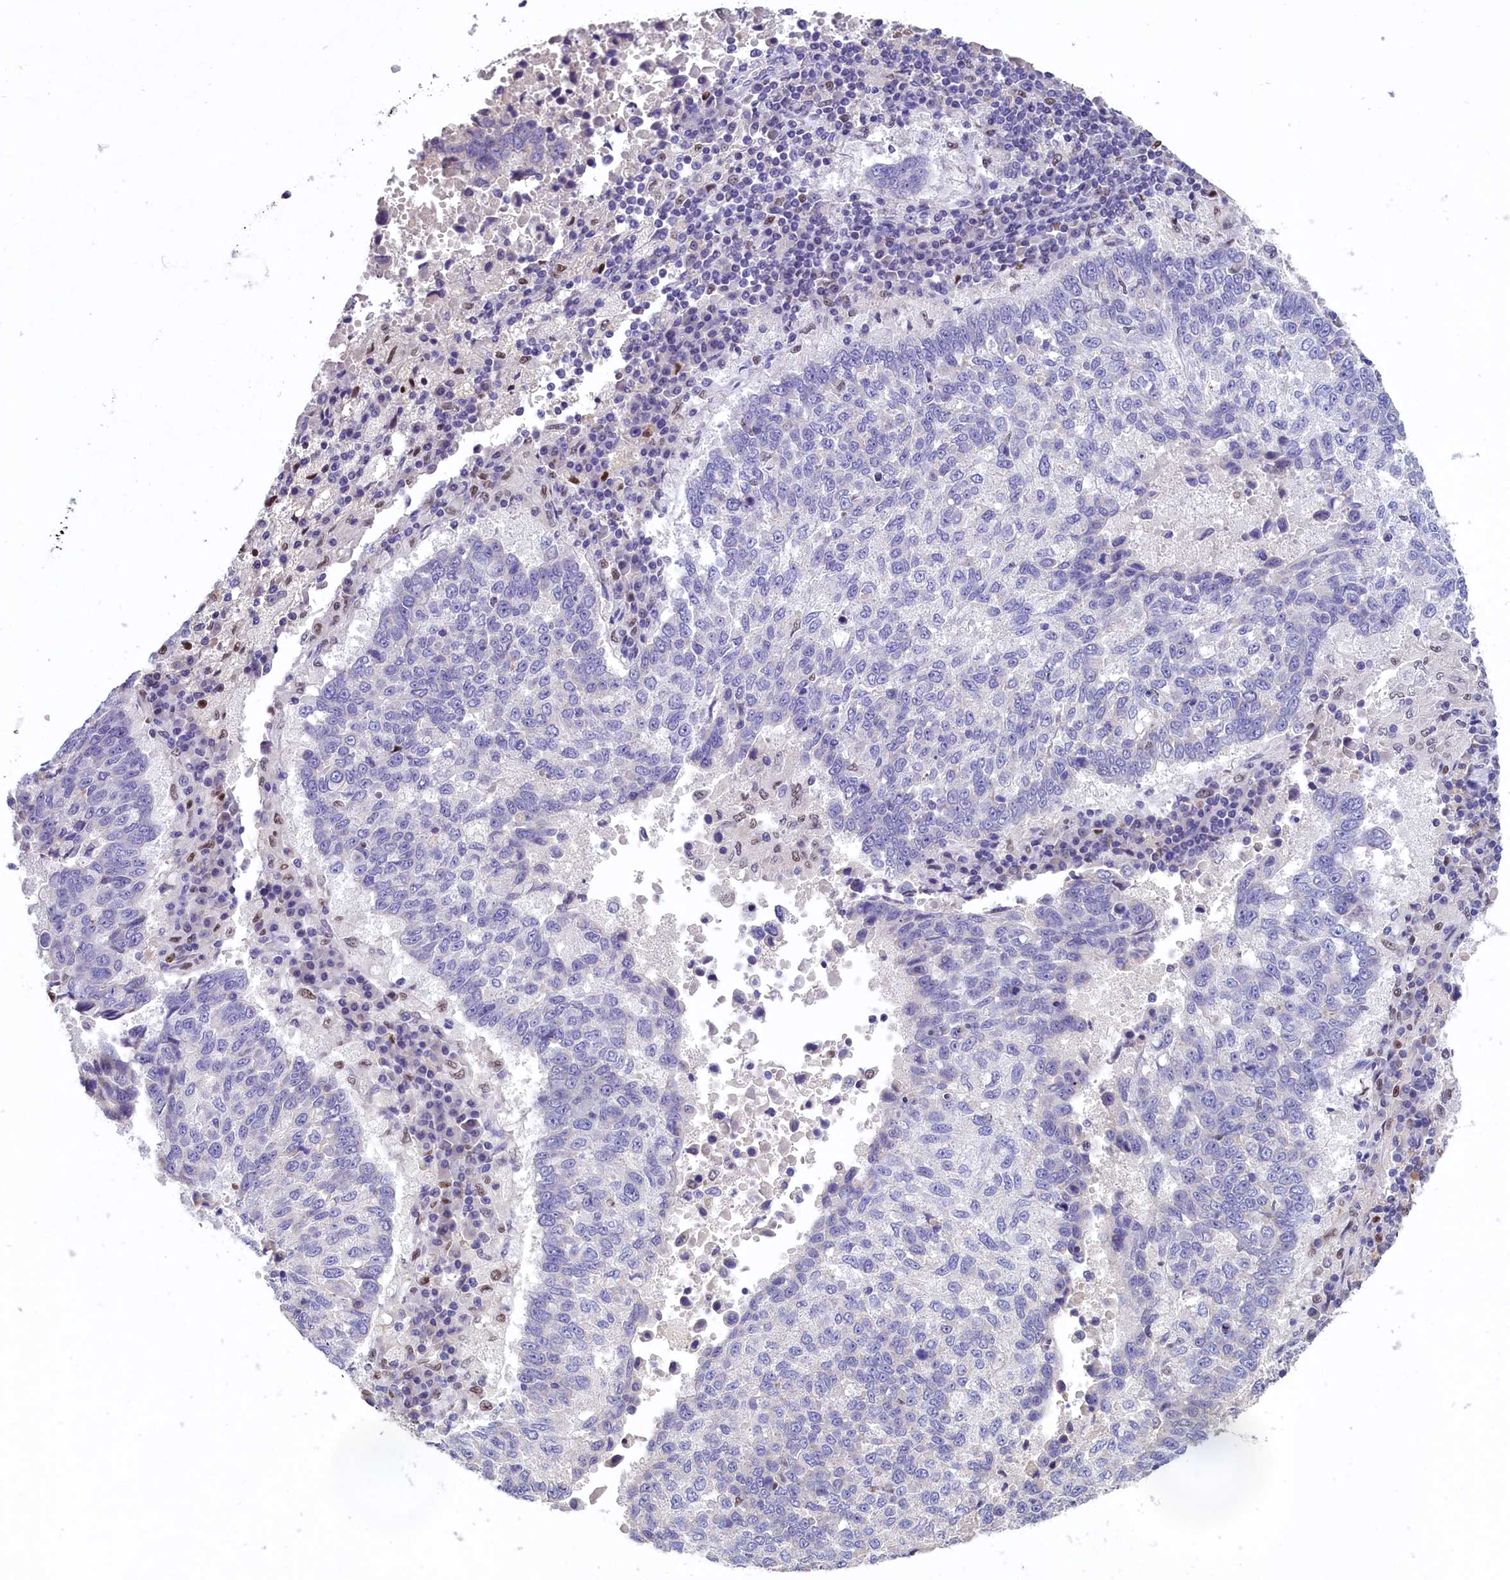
{"staining": {"intensity": "negative", "quantity": "none", "location": "none"}, "tissue": "lung cancer", "cell_type": "Tumor cells", "image_type": "cancer", "snomed": [{"axis": "morphology", "description": "Squamous cell carcinoma, NOS"}, {"axis": "topography", "description": "Lung"}], "caption": "Protein analysis of lung cancer shows no significant expression in tumor cells. (Stains: DAB (3,3'-diaminobenzidine) IHC with hematoxylin counter stain, Microscopy: brightfield microscopy at high magnification).", "gene": "BTBD9", "patient": {"sex": "male", "age": 73}}